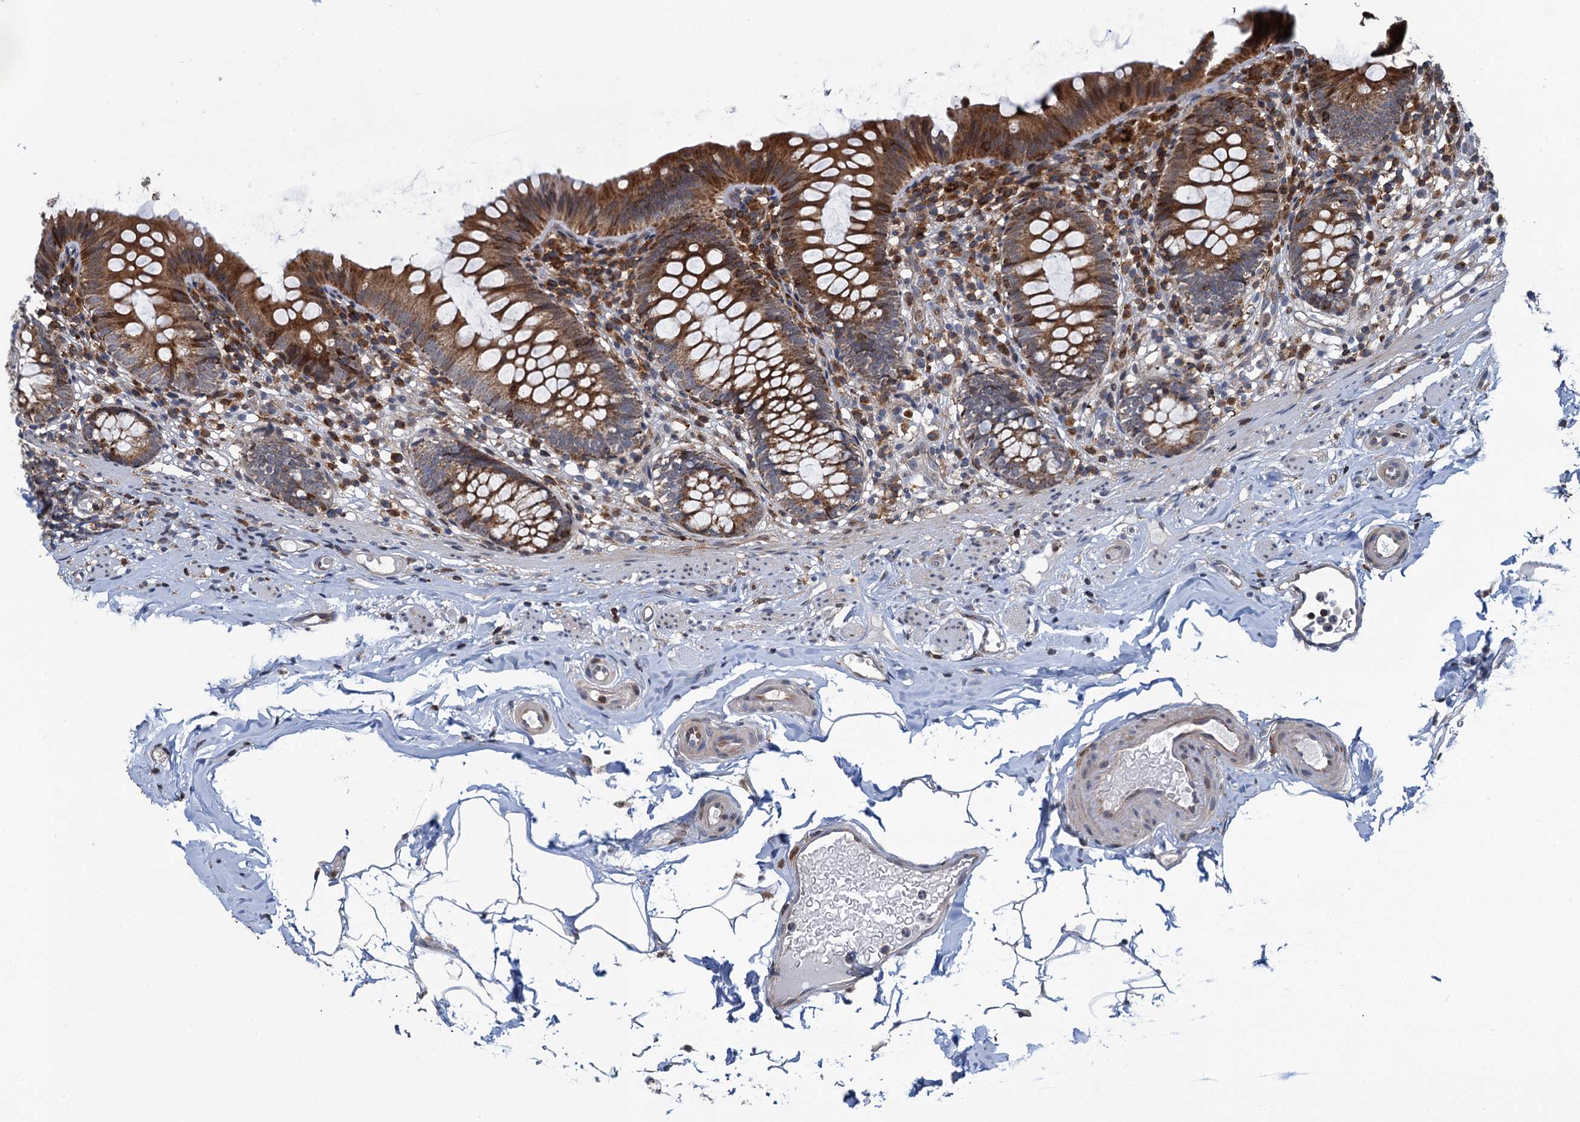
{"staining": {"intensity": "strong", "quantity": ">75%", "location": "cytoplasmic/membranous"}, "tissue": "appendix", "cell_type": "Glandular cells", "image_type": "normal", "snomed": [{"axis": "morphology", "description": "Normal tissue, NOS"}, {"axis": "topography", "description": "Appendix"}], "caption": "Benign appendix displays strong cytoplasmic/membranous expression in approximately >75% of glandular cells.", "gene": "CCDC102A", "patient": {"sex": "male", "age": 55}}